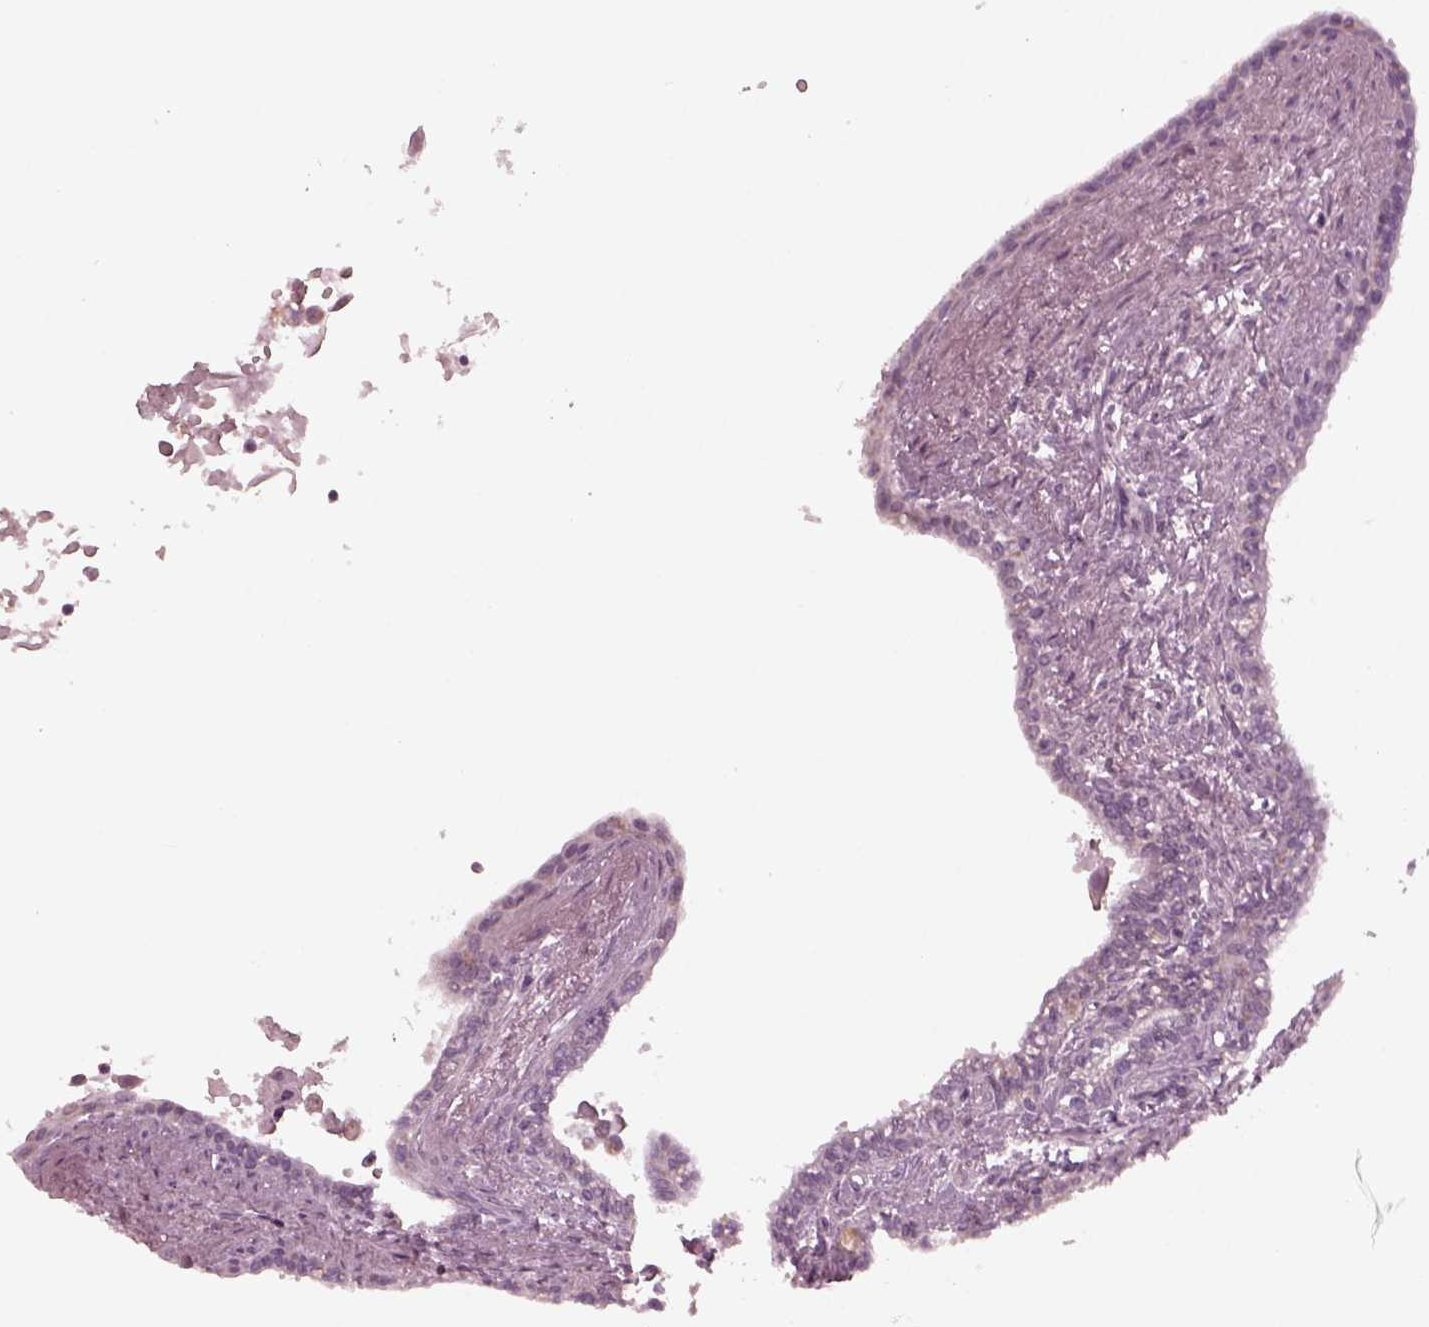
{"staining": {"intensity": "moderate", "quantity": "<25%", "location": "cytoplasmic/membranous"}, "tissue": "seminal vesicle", "cell_type": "Glandular cells", "image_type": "normal", "snomed": [{"axis": "morphology", "description": "Normal tissue, NOS"}, {"axis": "morphology", "description": "Urothelial carcinoma, NOS"}, {"axis": "topography", "description": "Urinary bladder"}, {"axis": "topography", "description": "Seminal veicle"}], "caption": "There is low levels of moderate cytoplasmic/membranous staining in glandular cells of benign seminal vesicle, as demonstrated by immunohistochemical staining (brown color).", "gene": "CELSR3", "patient": {"sex": "male", "age": 76}}